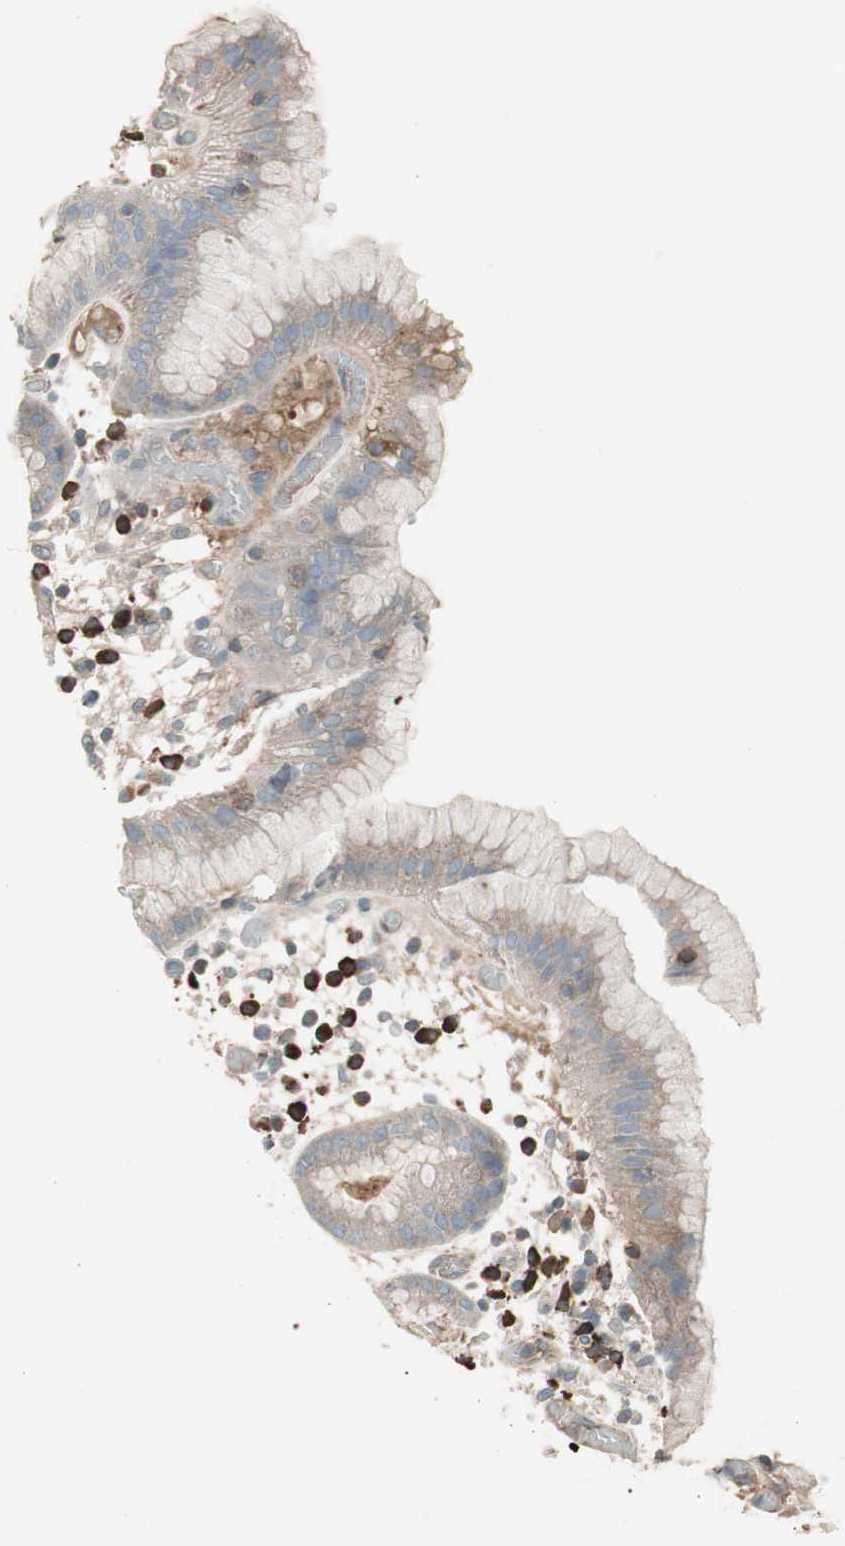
{"staining": {"intensity": "weak", "quantity": "<25%", "location": "cytoplasmic/membranous"}, "tissue": "stomach", "cell_type": "Glandular cells", "image_type": "normal", "snomed": [{"axis": "morphology", "description": "Normal tissue, NOS"}, {"axis": "topography", "description": "Stomach"}, {"axis": "topography", "description": "Stomach, lower"}], "caption": "A high-resolution histopathology image shows immunohistochemistry staining of normal stomach, which reveals no significant positivity in glandular cells.", "gene": "ZSCAN32", "patient": {"sex": "female", "age": 75}}